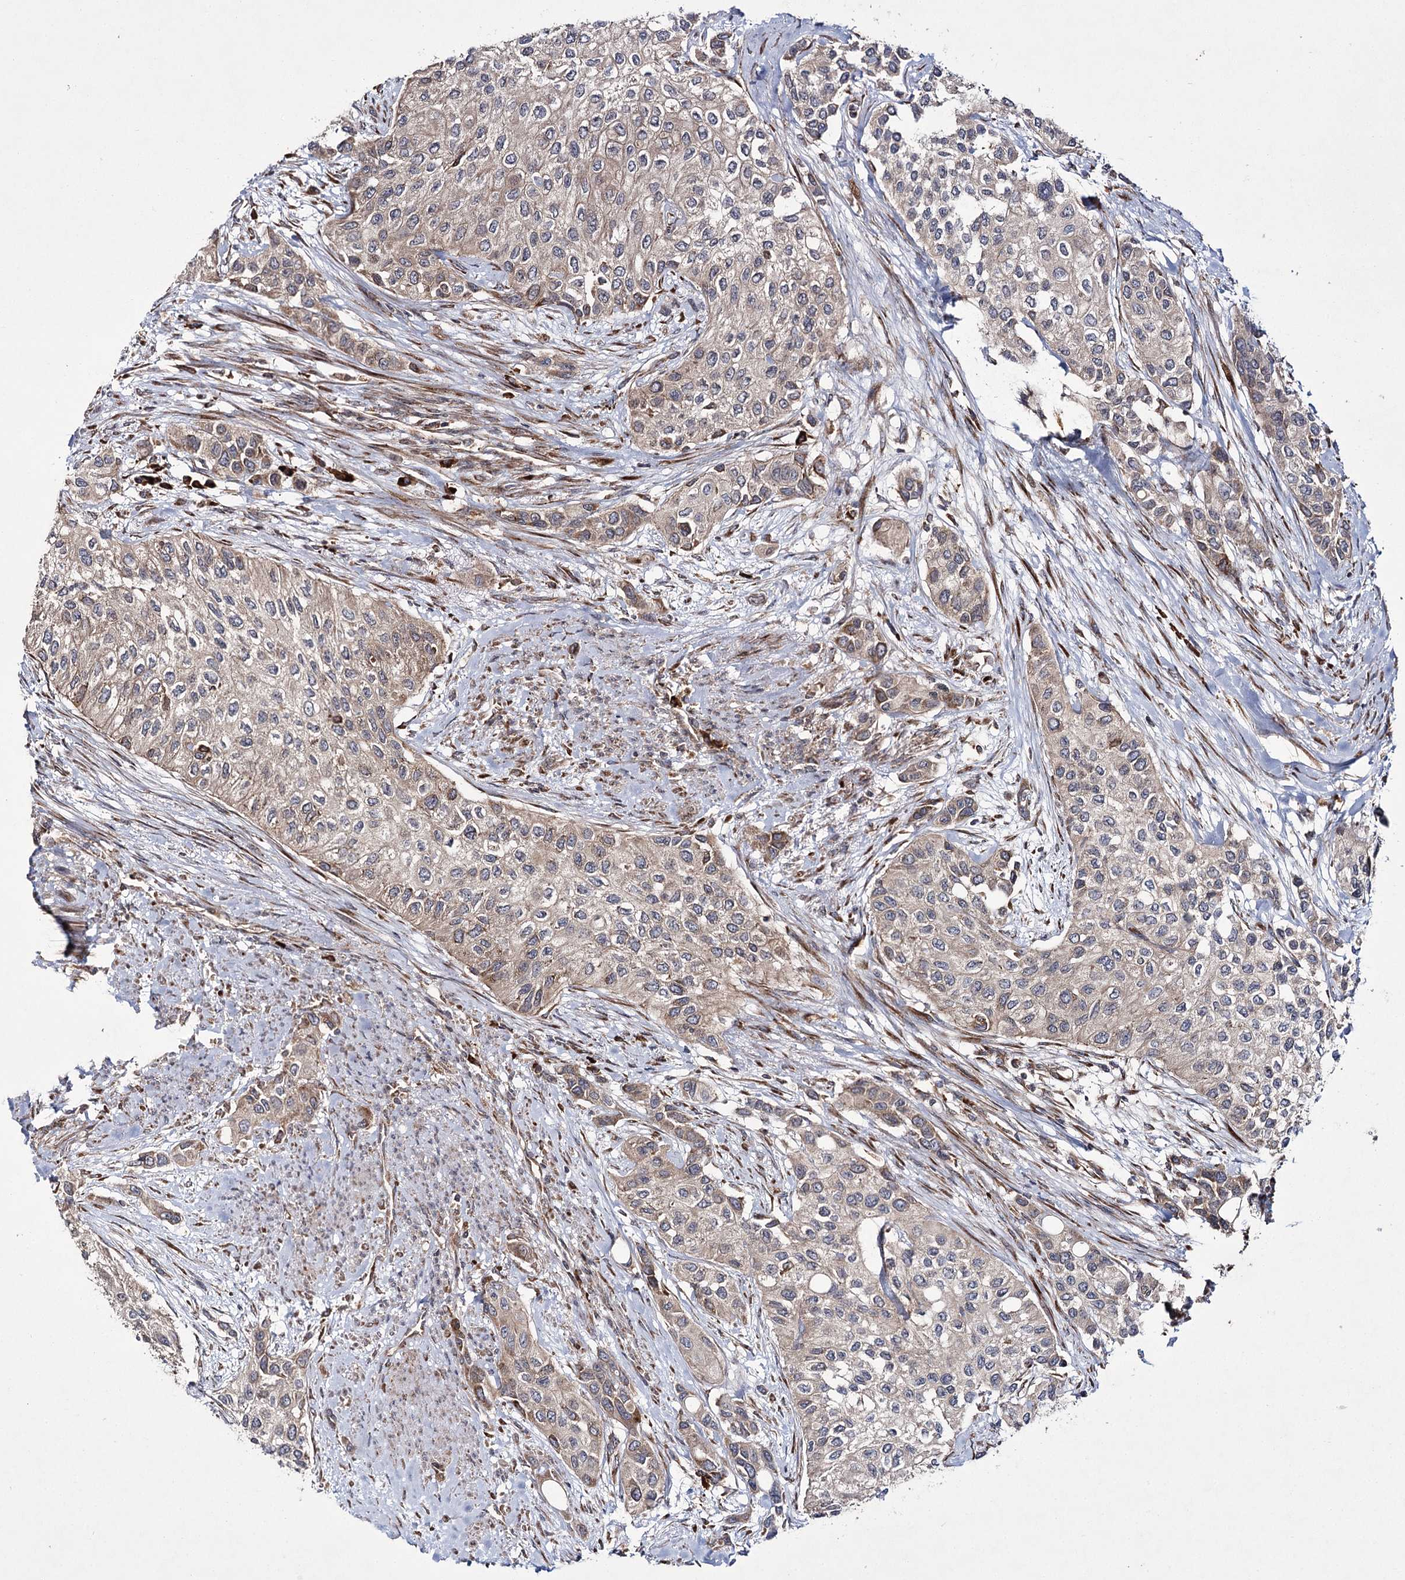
{"staining": {"intensity": "weak", "quantity": "<25%", "location": "cytoplasmic/membranous"}, "tissue": "urothelial cancer", "cell_type": "Tumor cells", "image_type": "cancer", "snomed": [{"axis": "morphology", "description": "Normal tissue, NOS"}, {"axis": "morphology", "description": "Urothelial carcinoma, High grade"}, {"axis": "topography", "description": "Vascular tissue"}, {"axis": "topography", "description": "Urinary bladder"}], "caption": "Immunohistochemistry photomicrograph of neoplastic tissue: human urothelial carcinoma (high-grade) stained with DAB (3,3'-diaminobenzidine) reveals no significant protein staining in tumor cells.", "gene": "HECTD2", "patient": {"sex": "female", "age": 56}}